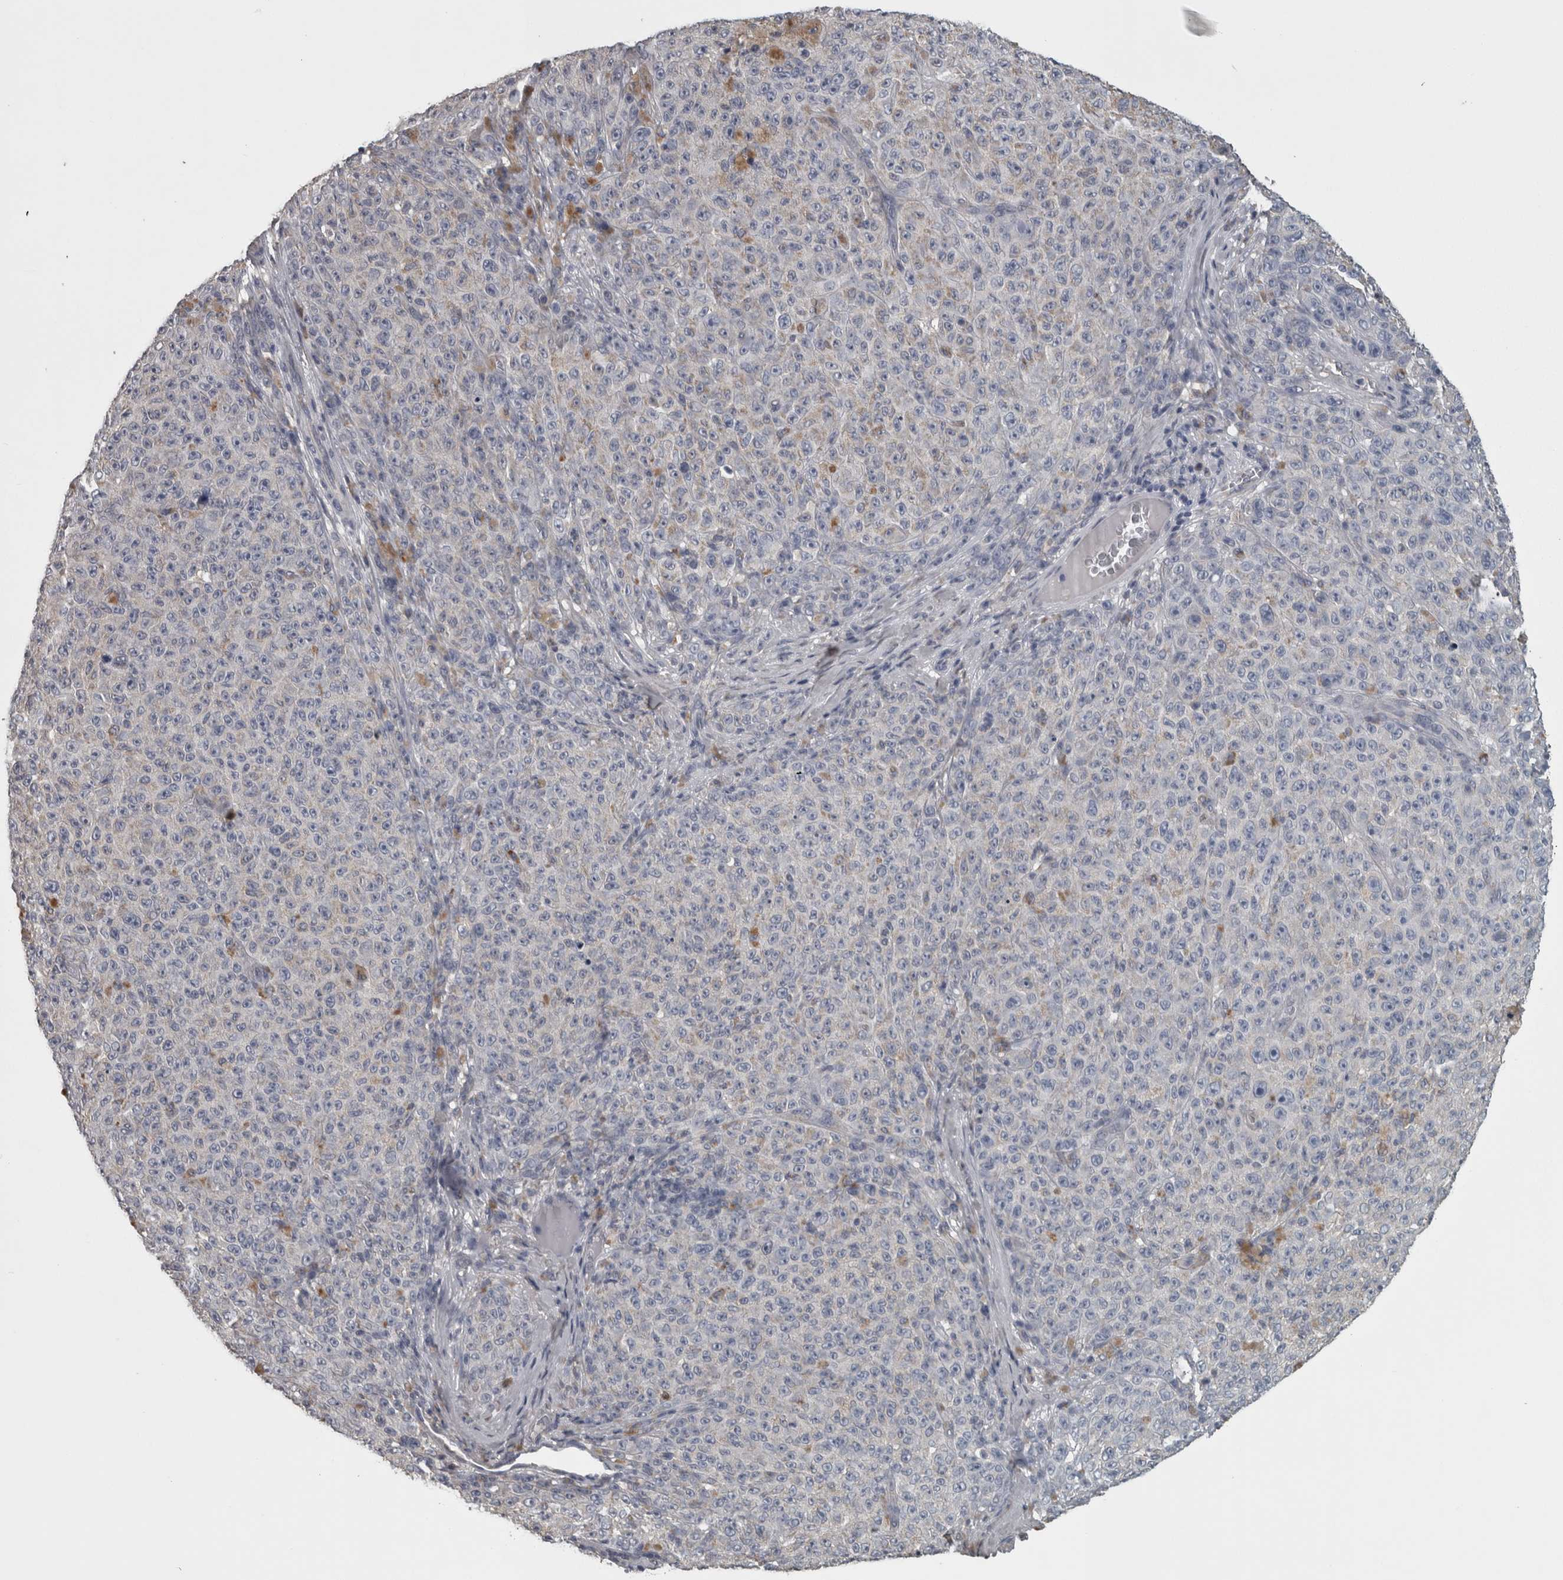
{"staining": {"intensity": "negative", "quantity": "none", "location": "none"}, "tissue": "melanoma", "cell_type": "Tumor cells", "image_type": "cancer", "snomed": [{"axis": "morphology", "description": "Malignant melanoma, NOS"}, {"axis": "topography", "description": "Skin"}], "caption": "This is an immunohistochemistry histopathology image of malignant melanoma. There is no expression in tumor cells.", "gene": "FRK", "patient": {"sex": "female", "age": 82}}